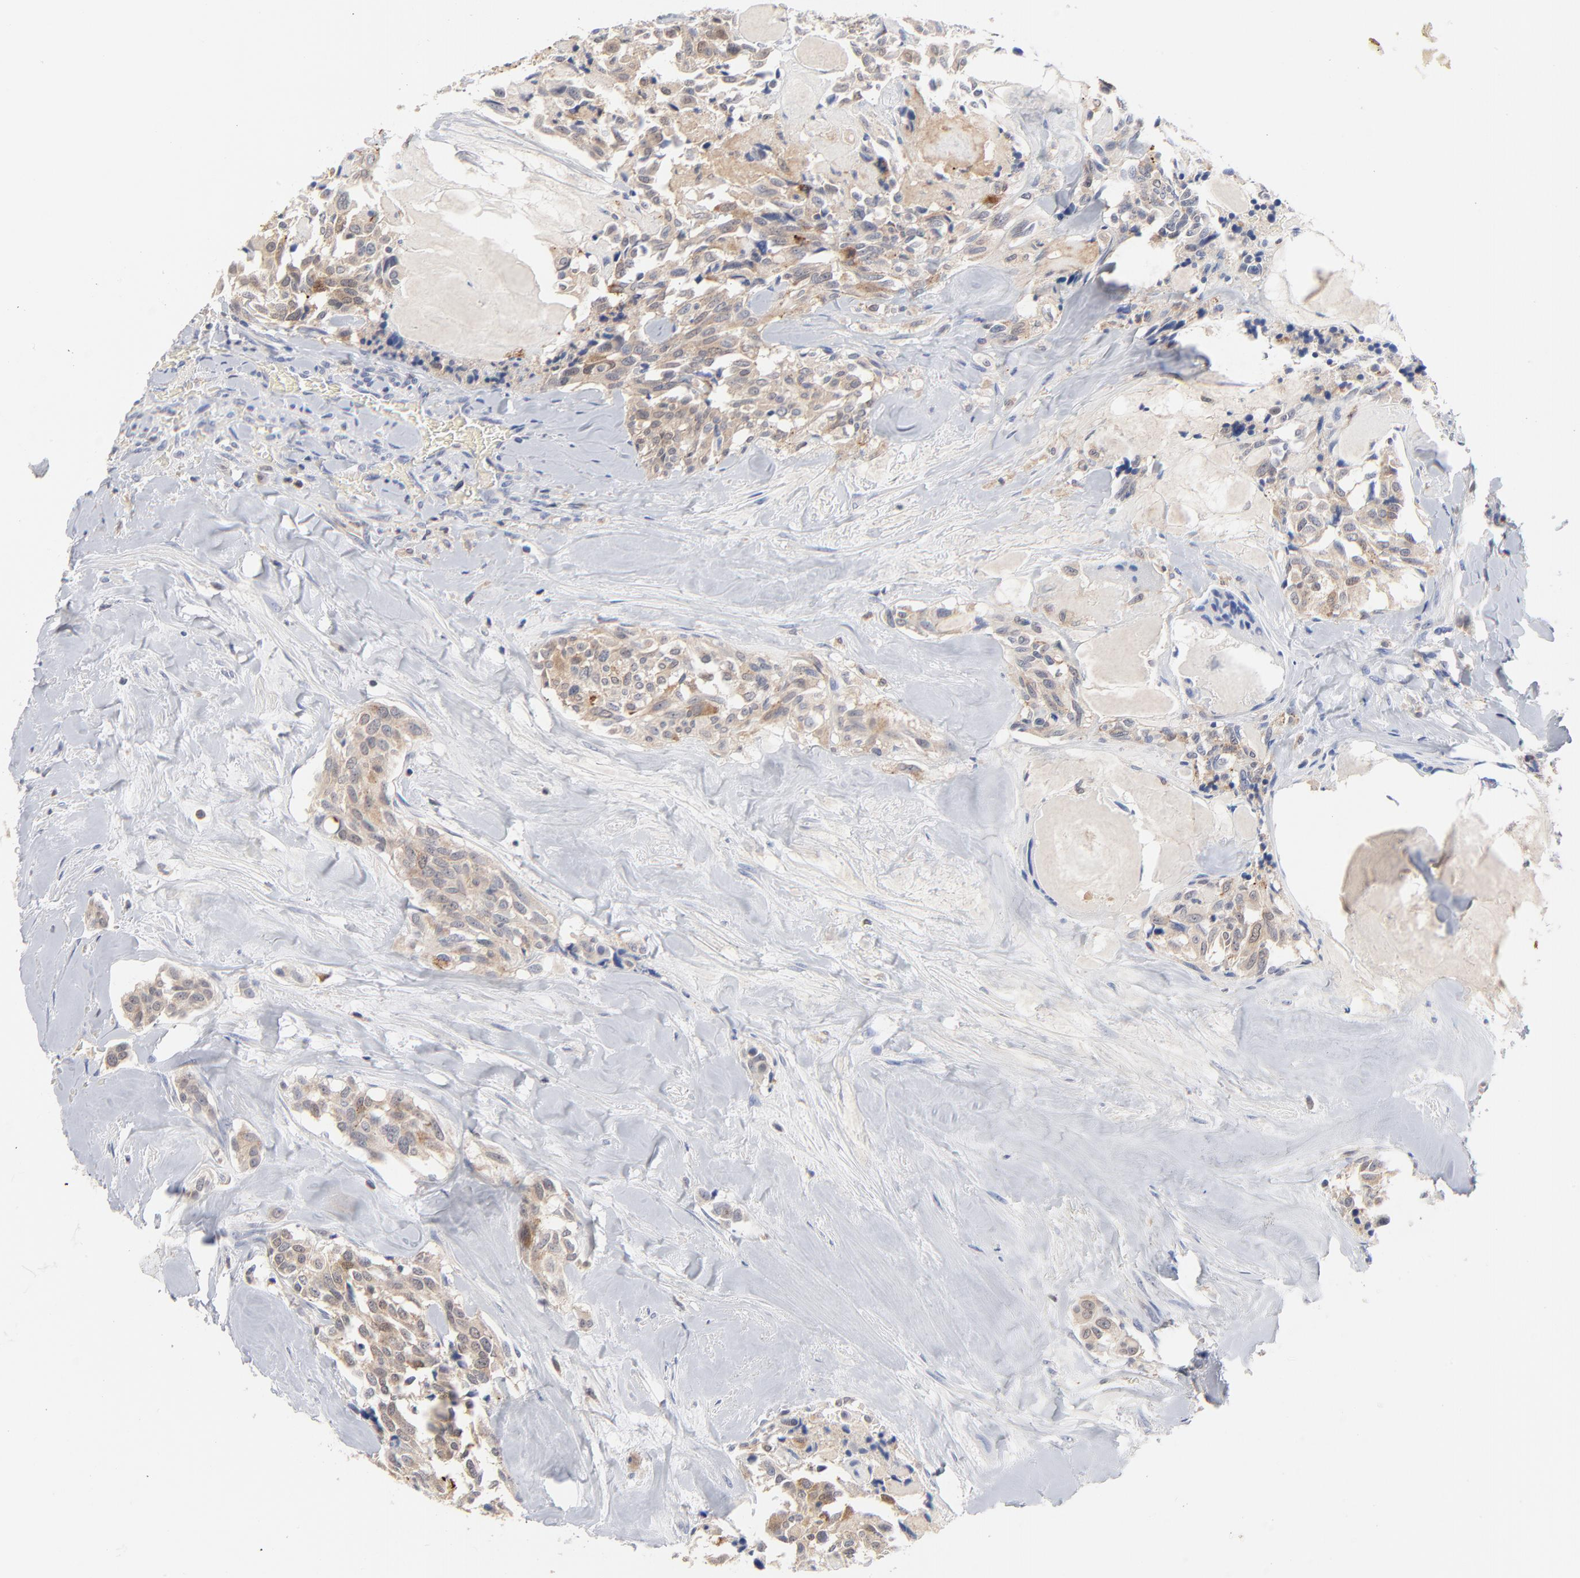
{"staining": {"intensity": "moderate", "quantity": ">75%", "location": "cytoplasmic/membranous"}, "tissue": "thyroid cancer", "cell_type": "Tumor cells", "image_type": "cancer", "snomed": [{"axis": "morphology", "description": "Carcinoma, NOS"}, {"axis": "morphology", "description": "Carcinoid, malignant, NOS"}, {"axis": "topography", "description": "Thyroid gland"}], "caption": "A brown stain shows moderate cytoplasmic/membranous staining of a protein in human thyroid cancer (malignant carcinoid) tumor cells.", "gene": "CAB39L", "patient": {"sex": "male", "age": 33}}